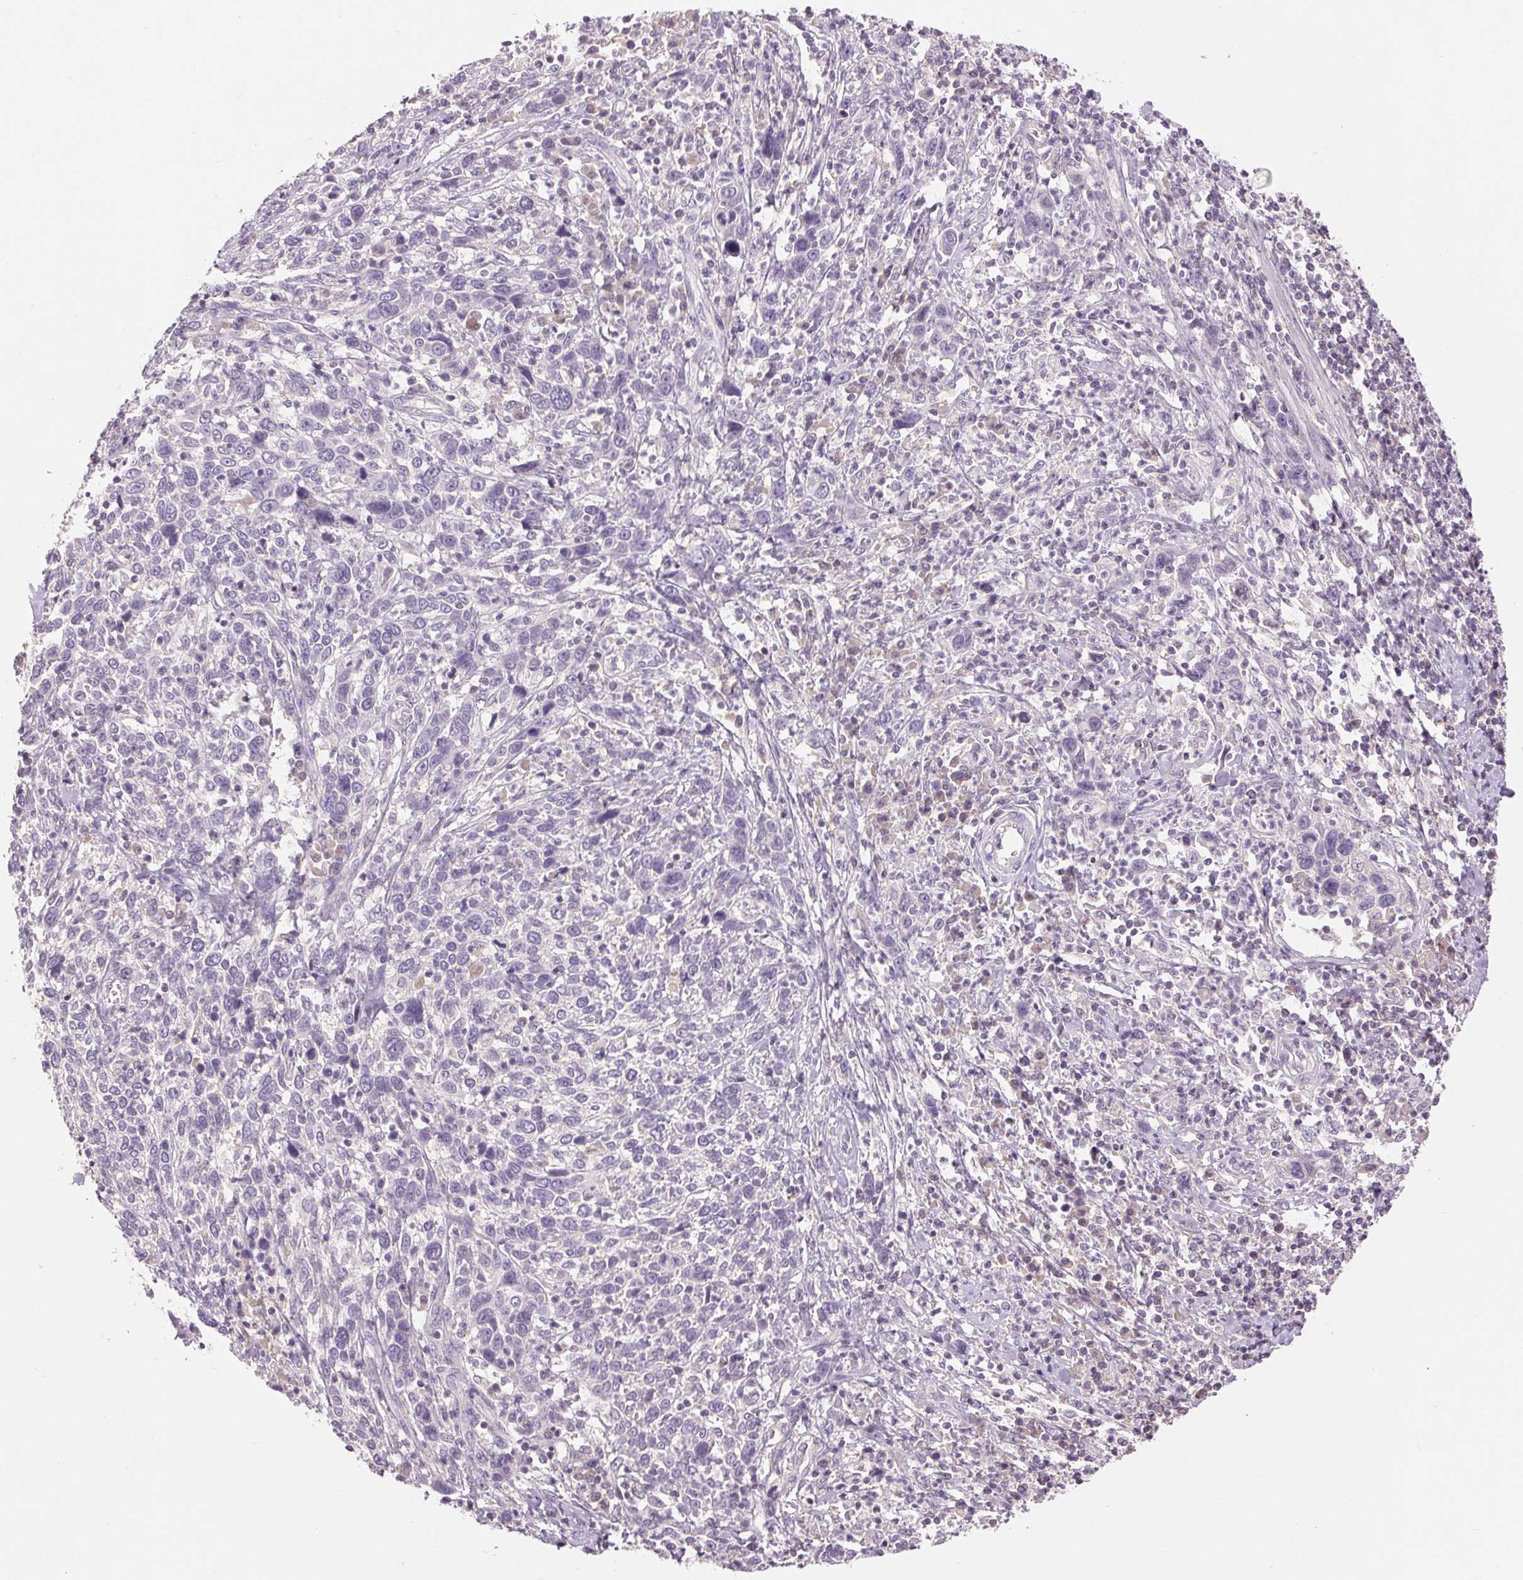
{"staining": {"intensity": "negative", "quantity": "none", "location": "none"}, "tissue": "cervical cancer", "cell_type": "Tumor cells", "image_type": "cancer", "snomed": [{"axis": "morphology", "description": "Squamous cell carcinoma, NOS"}, {"axis": "topography", "description": "Cervix"}], "caption": "Tumor cells are negative for protein expression in human cervical squamous cell carcinoma.", "gene": "FXYD4", "patient": {"sex": "female", "age": 46}}